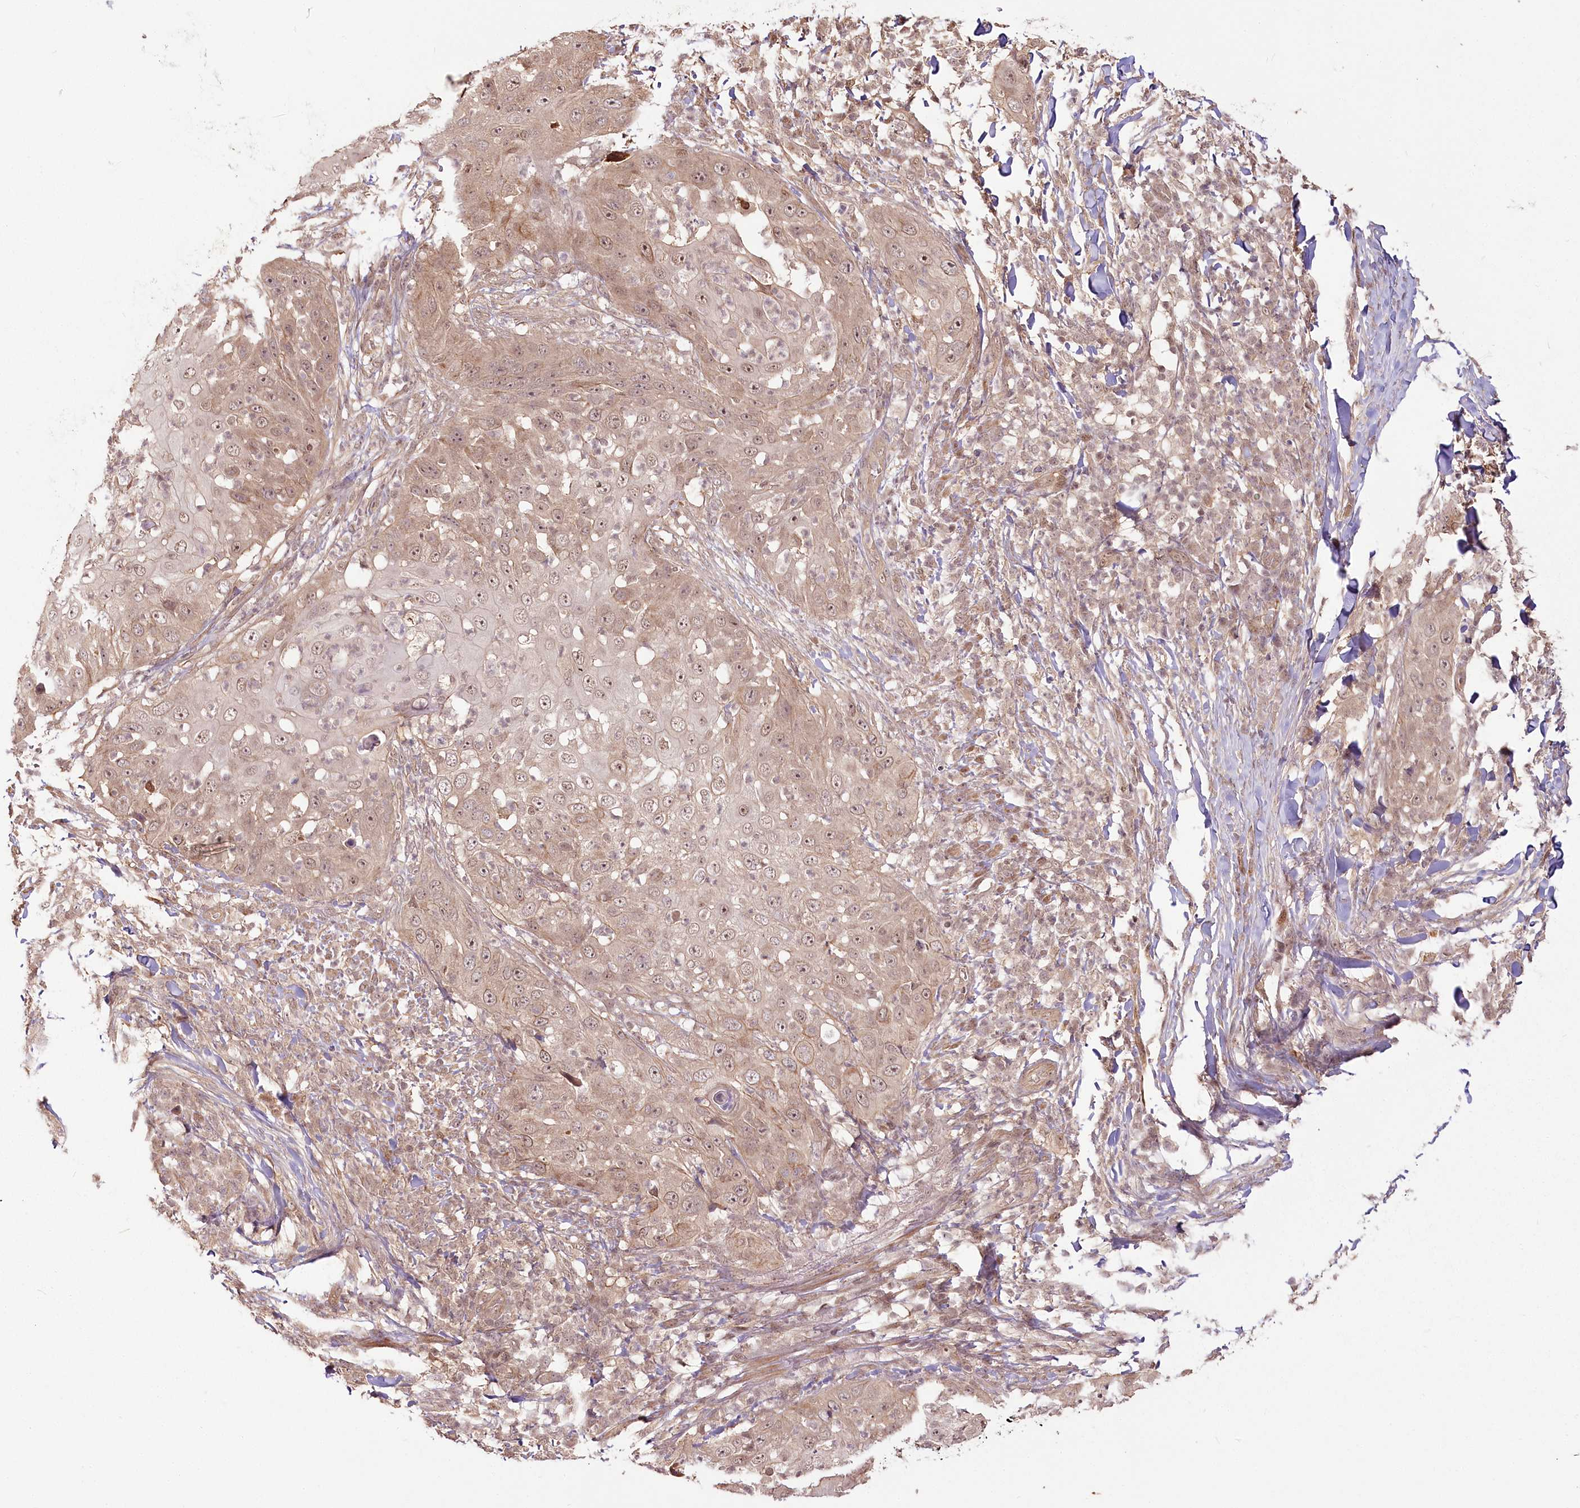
{"staining": {"intensity": "moderate", "quantity": ">75%", "location": "cytoplasmic/membranous,nuclear"}, "tissue": "skin cancer", "cell_type": "Tumor cells", "image_type": "cancer", "snomed": [{"axis": "morphology", "description": "Squamous cell carcinoma, NOS"}, {"axis": "topography", "description": "Skin"}], "caption": "This image shows skin squamous cell carcinoma stained with immunohistochemistry (IHC) to label a protein in brown. The cytoplasmic/membranous and nuclear of tumor cells show moderate positivity for the protein. Nuclei are counter-stained blue.", "gene": "R3HDM2", "patient": {"sex": "female", "age": 44}}